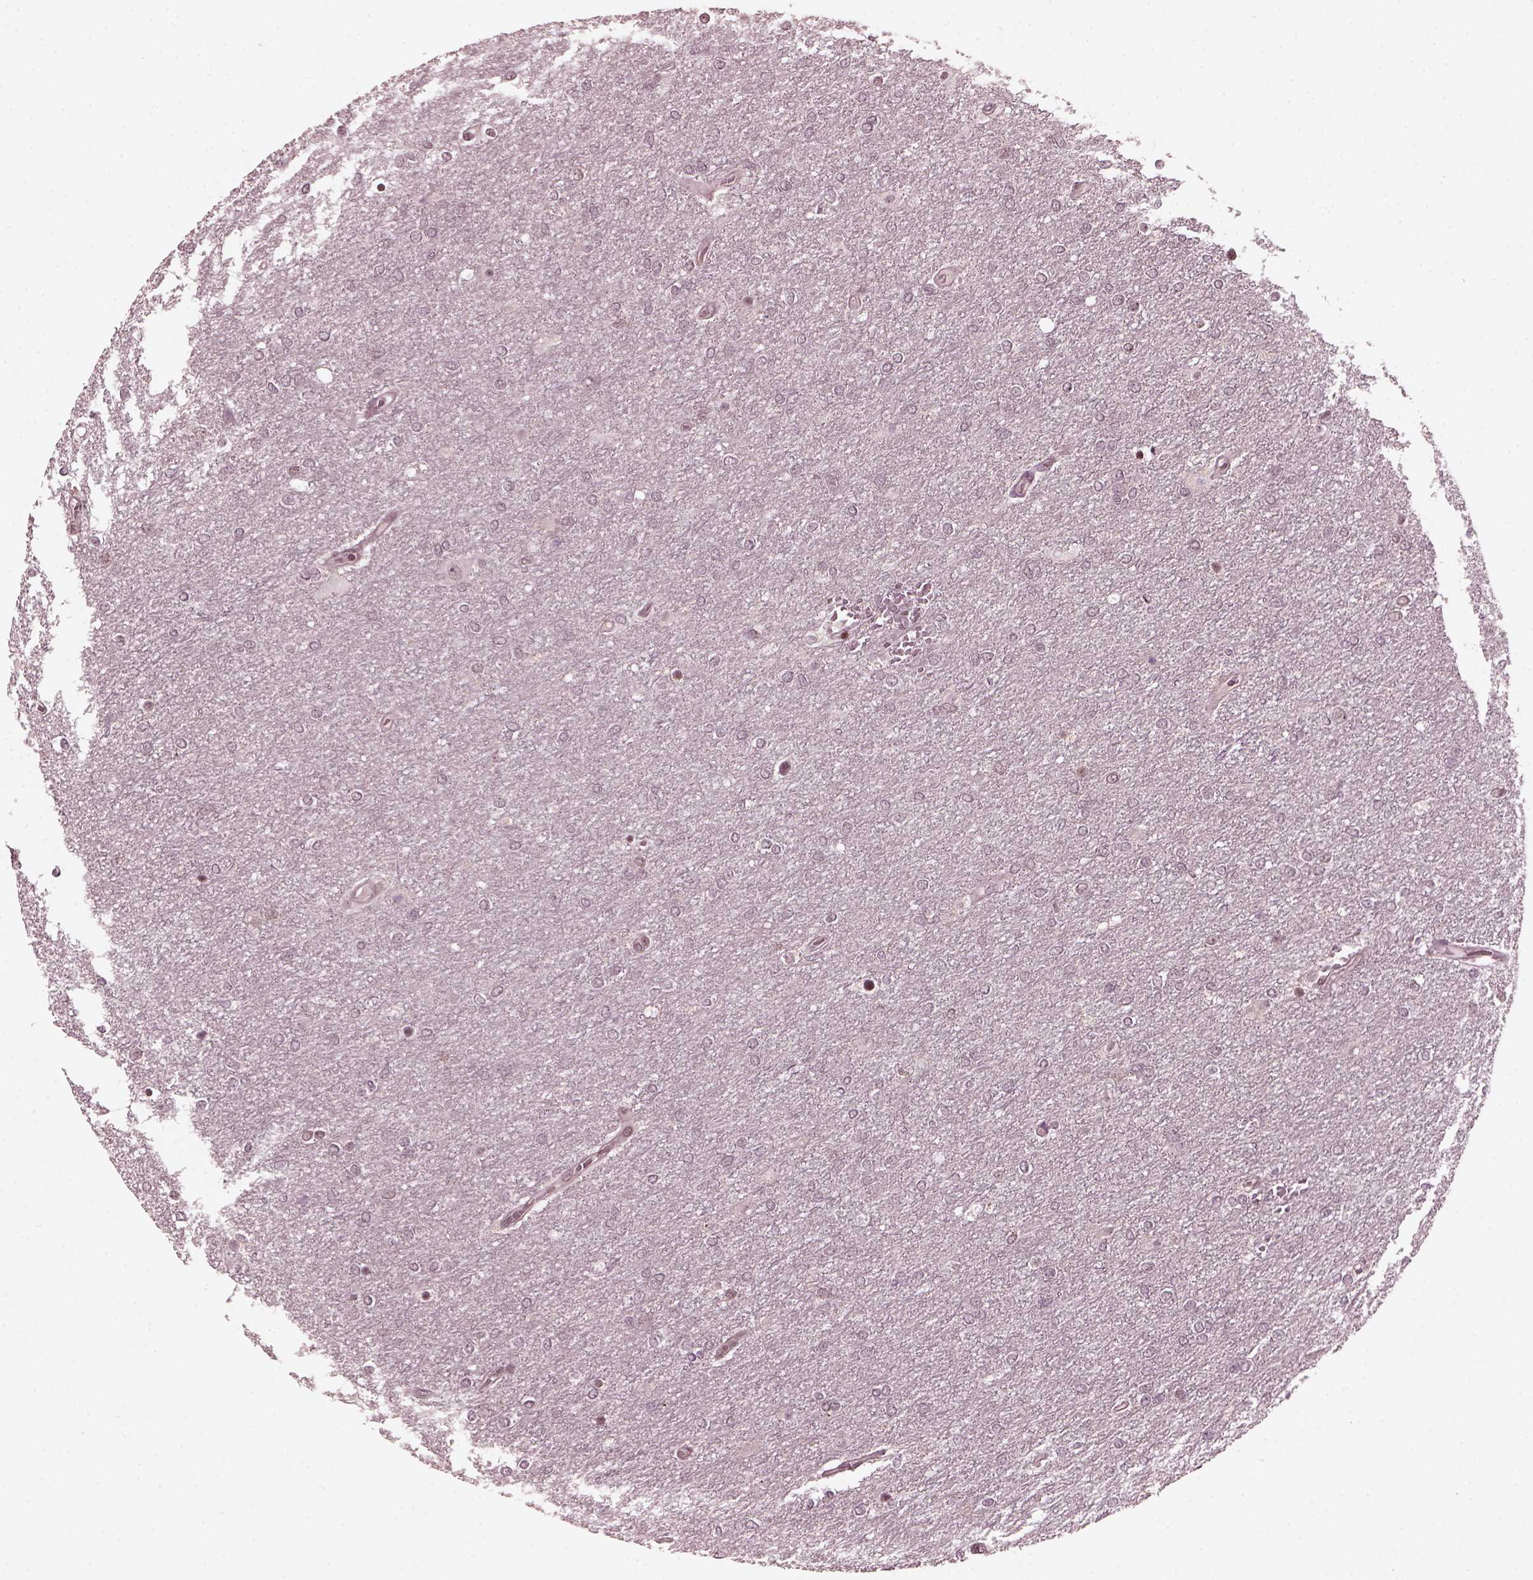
{"staining": {"intensity": "negative", "quantity": "none", "location": "none"}, "tissue": "glioma", "cell_type": "Tumor cells", "image_type": "cancer", "snomed": [{"axis": "morphology", "description": "Glioma, malignant, High grade"}, {"axis": "topography", "description": "Brain"}], "caption": "Immunohistochemistry of glioma reveals no staining in tumor cells.", "gene": "TRIB3", "patient": {"sex": "female", "age": 61}}